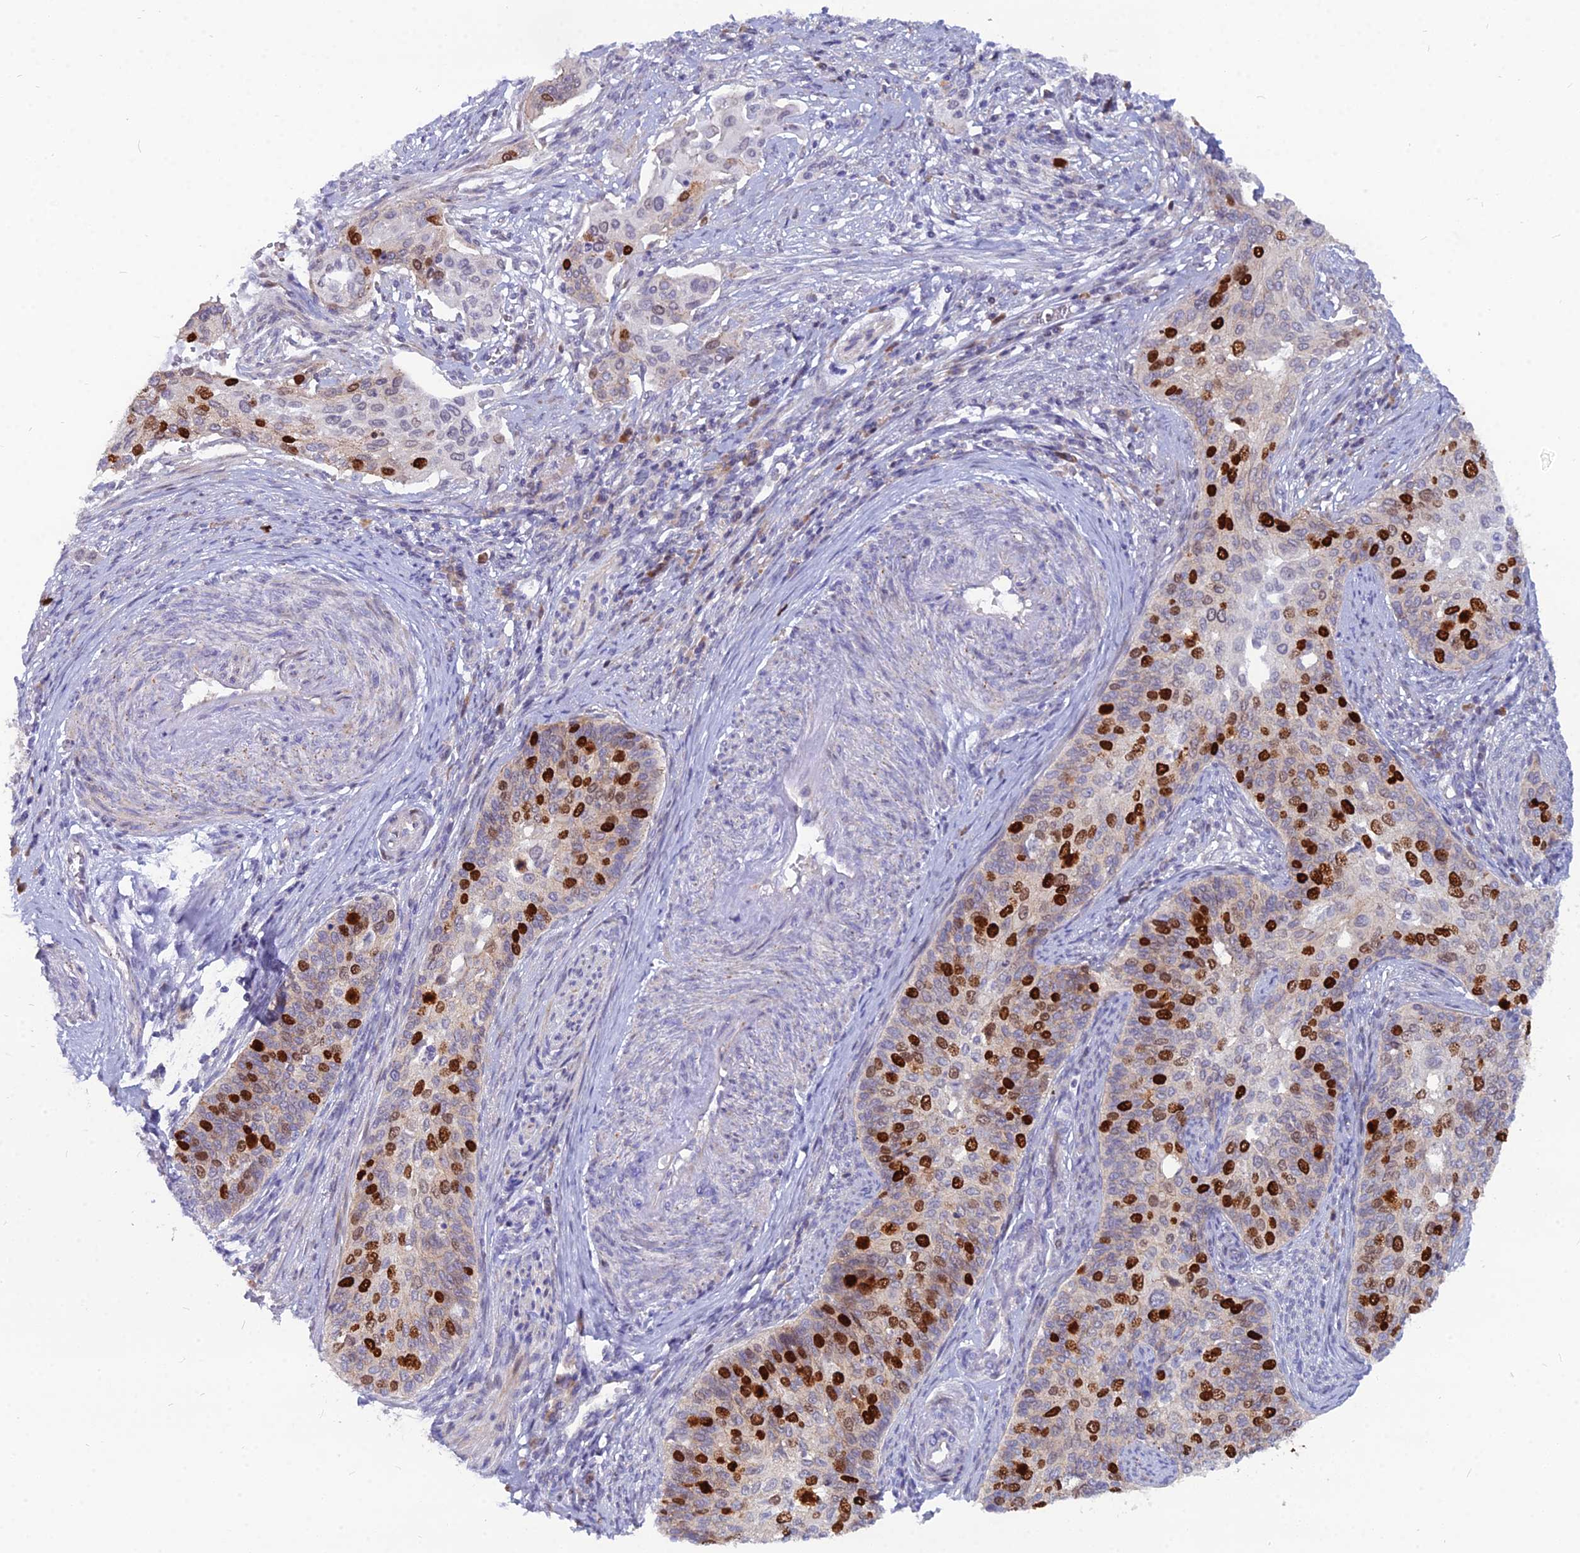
{"staining": {"intensity": "strong", "quantity": "25%-75%", "location": "cytoplasmic/membranous,nuclear"}, "tissue": "cervical cancer", "cell_type": "Tumor cells", "image_type": "cancer", "snomed": [{"axis": "morphology", "description": "Squamous cell carcinoma, NOS"}, {"axis": "topography", "description": "Cervix"}], "caption": "Protein staining by IHC shows strong cytoplasmic/membranous and nuclear expression in about 25%-75% of tumor cells in cervical cancer (squamous cell carcinoma). Immunohistochemistry stains the protein of interest in brown and the nuclei are stained blue.", "gene": "NUSAP1", "patient": {"sex": "female", "age": 44}}